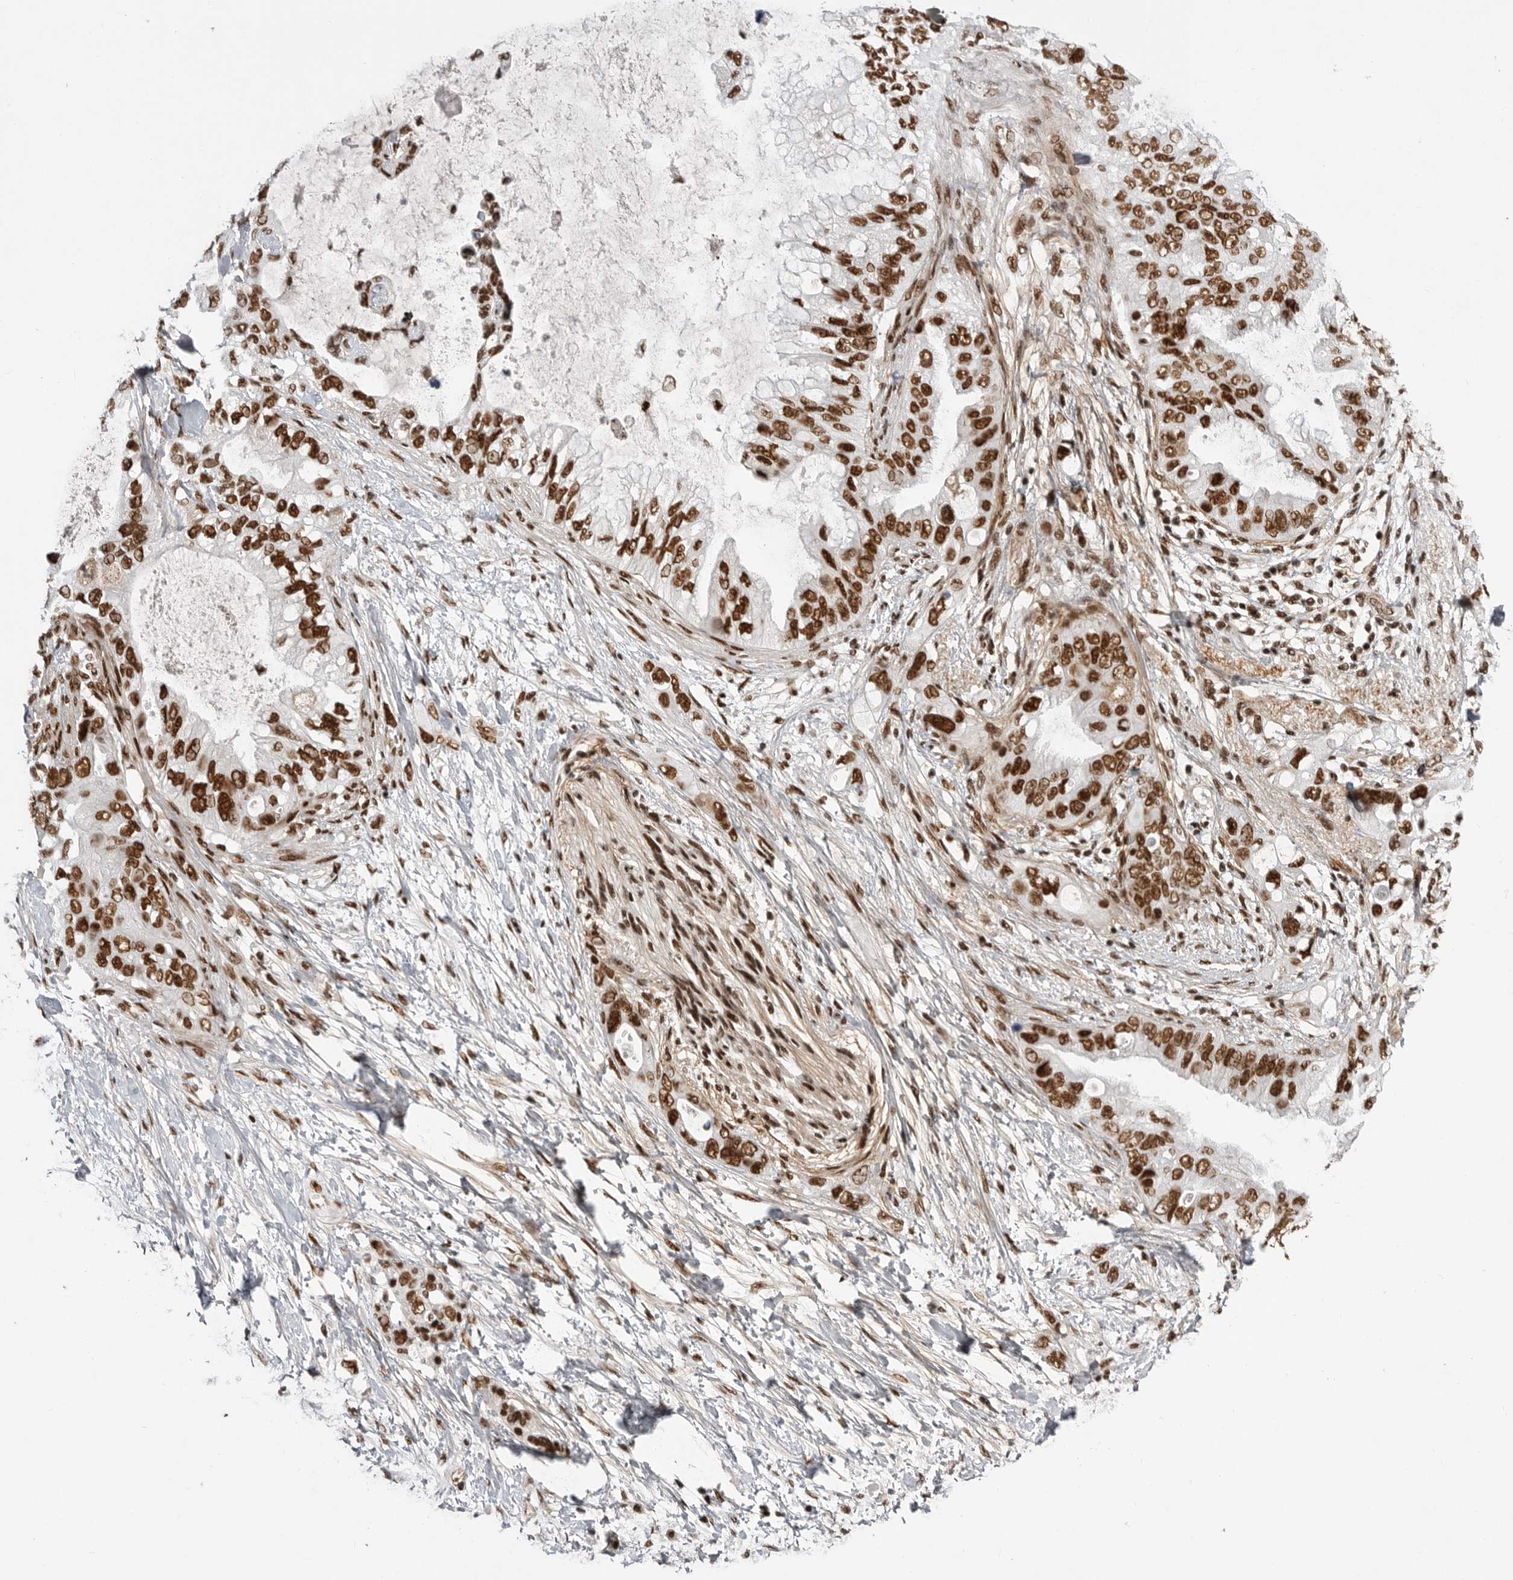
{"staining": {"intensity": "strong", "quantity": ">75%", "location": "nuclear"}, "tissue": "pancreatic cancer", "cell_type": "Tumor cells", "image_type": "cancer", "snomed": [{"axis": "morphology", "description": "Adenocarcinoma, NOS"}, {"axis": "topography", "description": "Pancreas"}], "caption": "Immunohistochemical staining of human adenocarcinoma (pancreatic) exhibits strong nuclear protein positivity in about >75% of tumor cells. Using DAB (3,3'-diaminobenzidine) (brown) and hematoxylin (blue) stains, captured at high magnification using brightfield microscopy.", "gene": "PPP1R8", "patient": {"sex": "female", "age": 56}}